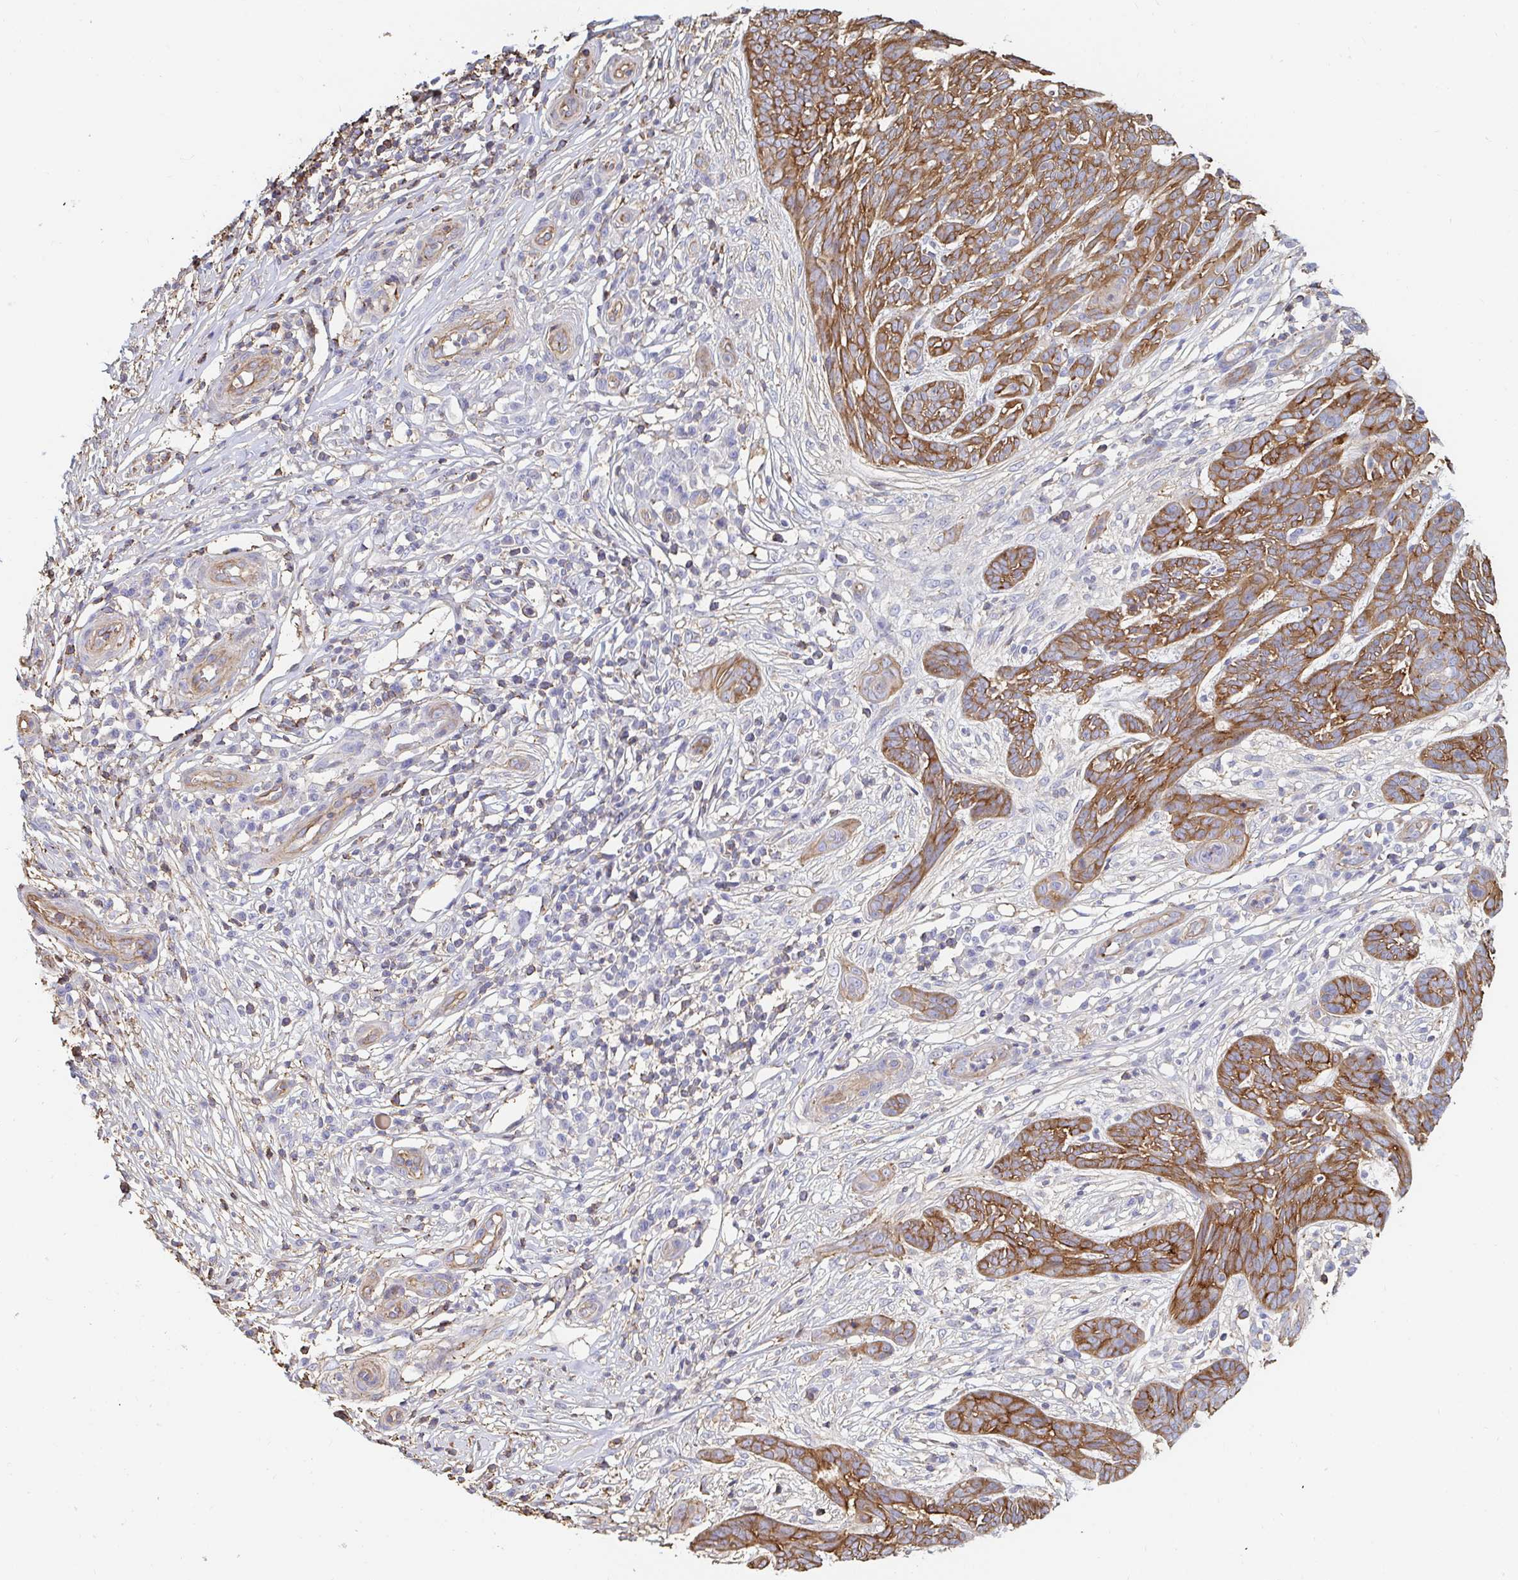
{"staining": {"intensity": "moderate", "quantity": "25%-75%", "location": "cytoplasmic/membranous"}, "tissue": "skin cancer", "cell_type": "Tumor cells", "image_type": "cancer", "snomed": [{"axis": "morphology", "description": "Basal cell carcinoma"}, {"axis": "topography", "description": "Skin"}, {"axis": "topography", "description": "Skin, foot"}], "caption": "Approximately 25%-75% of tumor cells in human skin cancer demonstrate moderate cytoplasmic/membranous protein positivity as visualized by brown immunohistochemical staining.", "gene": "PTPN14", "patient": {"sex": "female", "age": 86}}